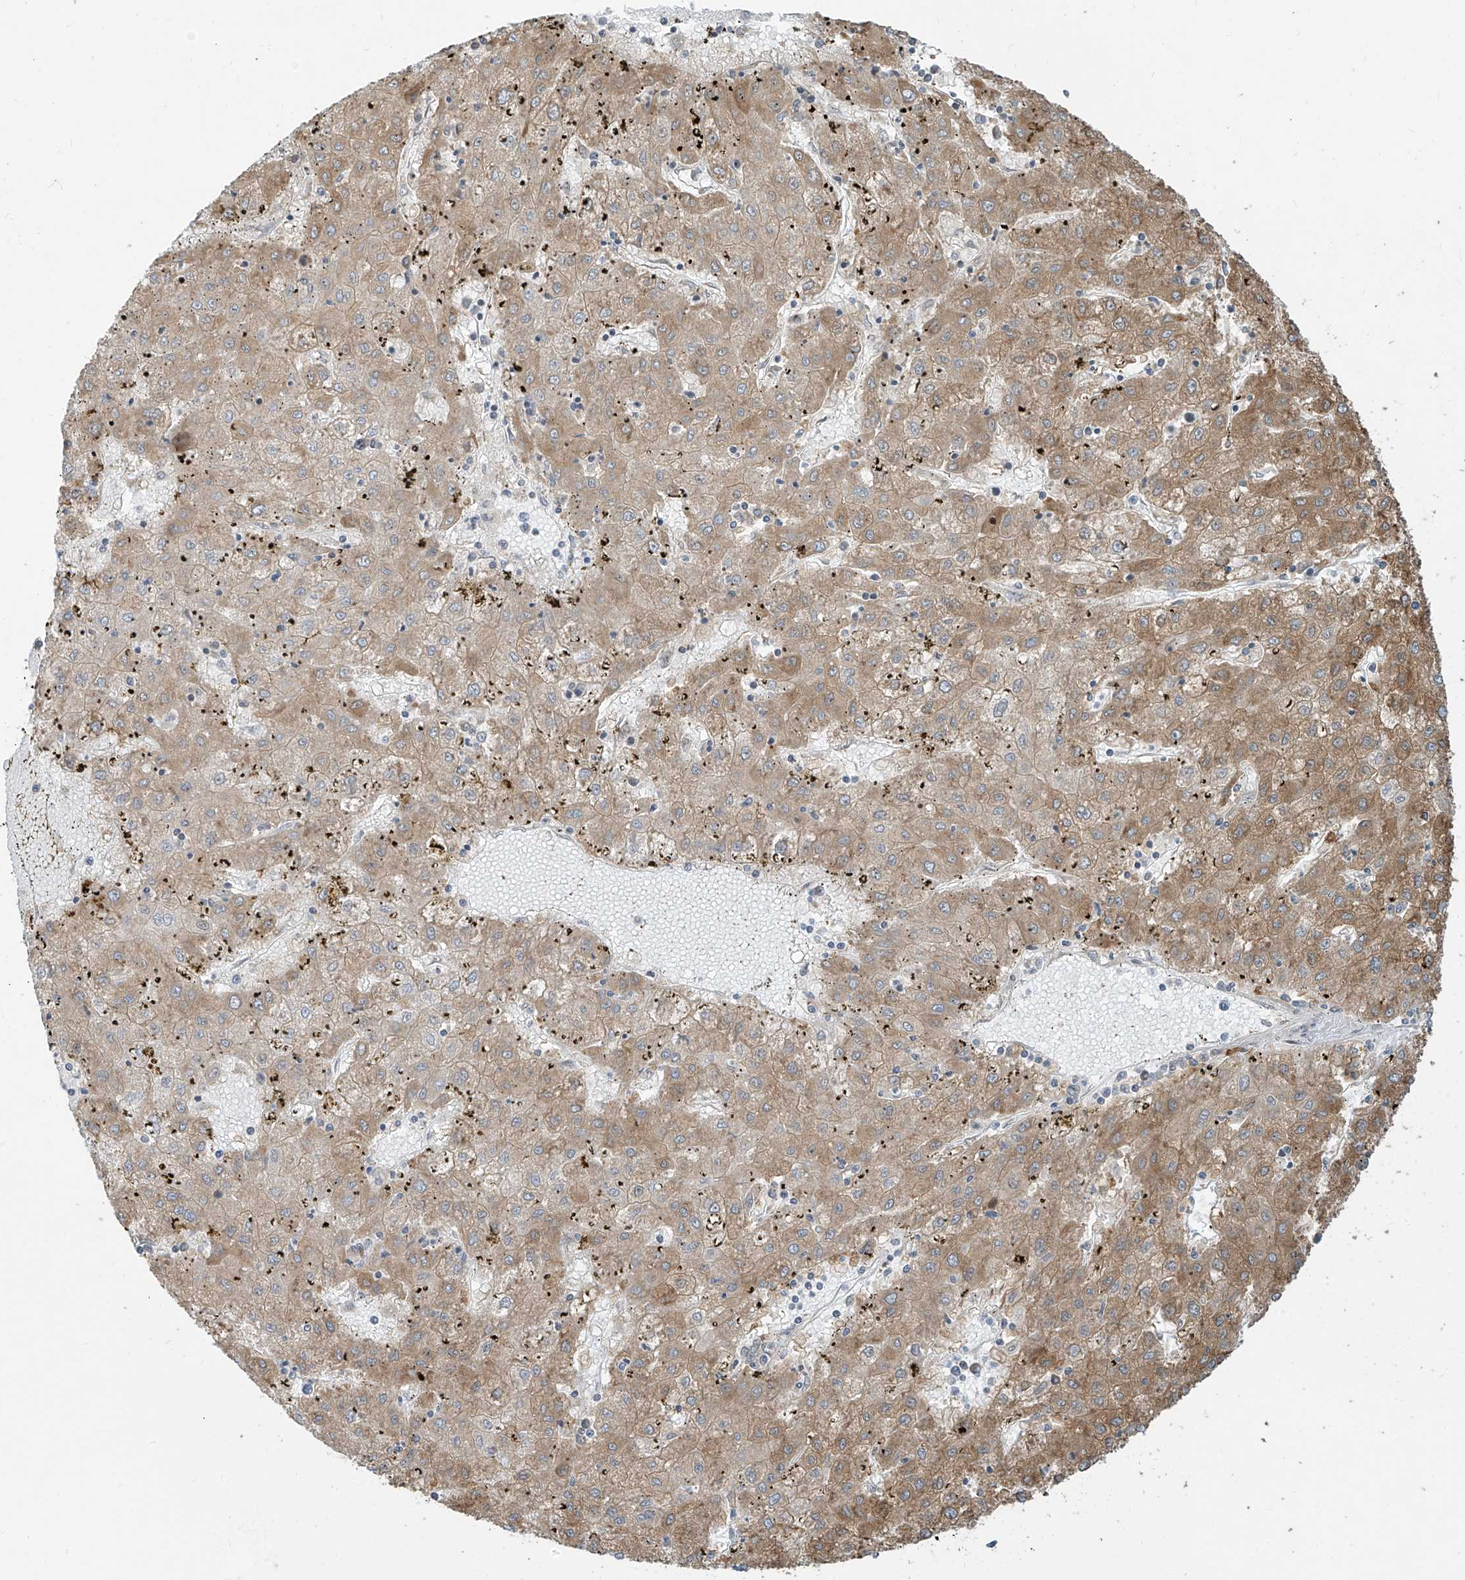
{"staining": {"intensity": "weak", "quantity": ">75%", "location": "cytoplasmic/membranous"}, "tissue": "liver cancer", "cell_type": "Tumor cells", "image_type": "cancer", "snomed": [{"axis": "morphology", "description": "Carcinoma, Hepatocellular, NOS"}, {"axis": "topography", "description": "Liver"}], "caption": "Weak cytoplasmic/membranous protein expression is identified in about >75% of tumor cells in hepatocellular carcinoma (liver).", "gene": "ZMYM2", "patient": {"sex": "male", "age": 72}}